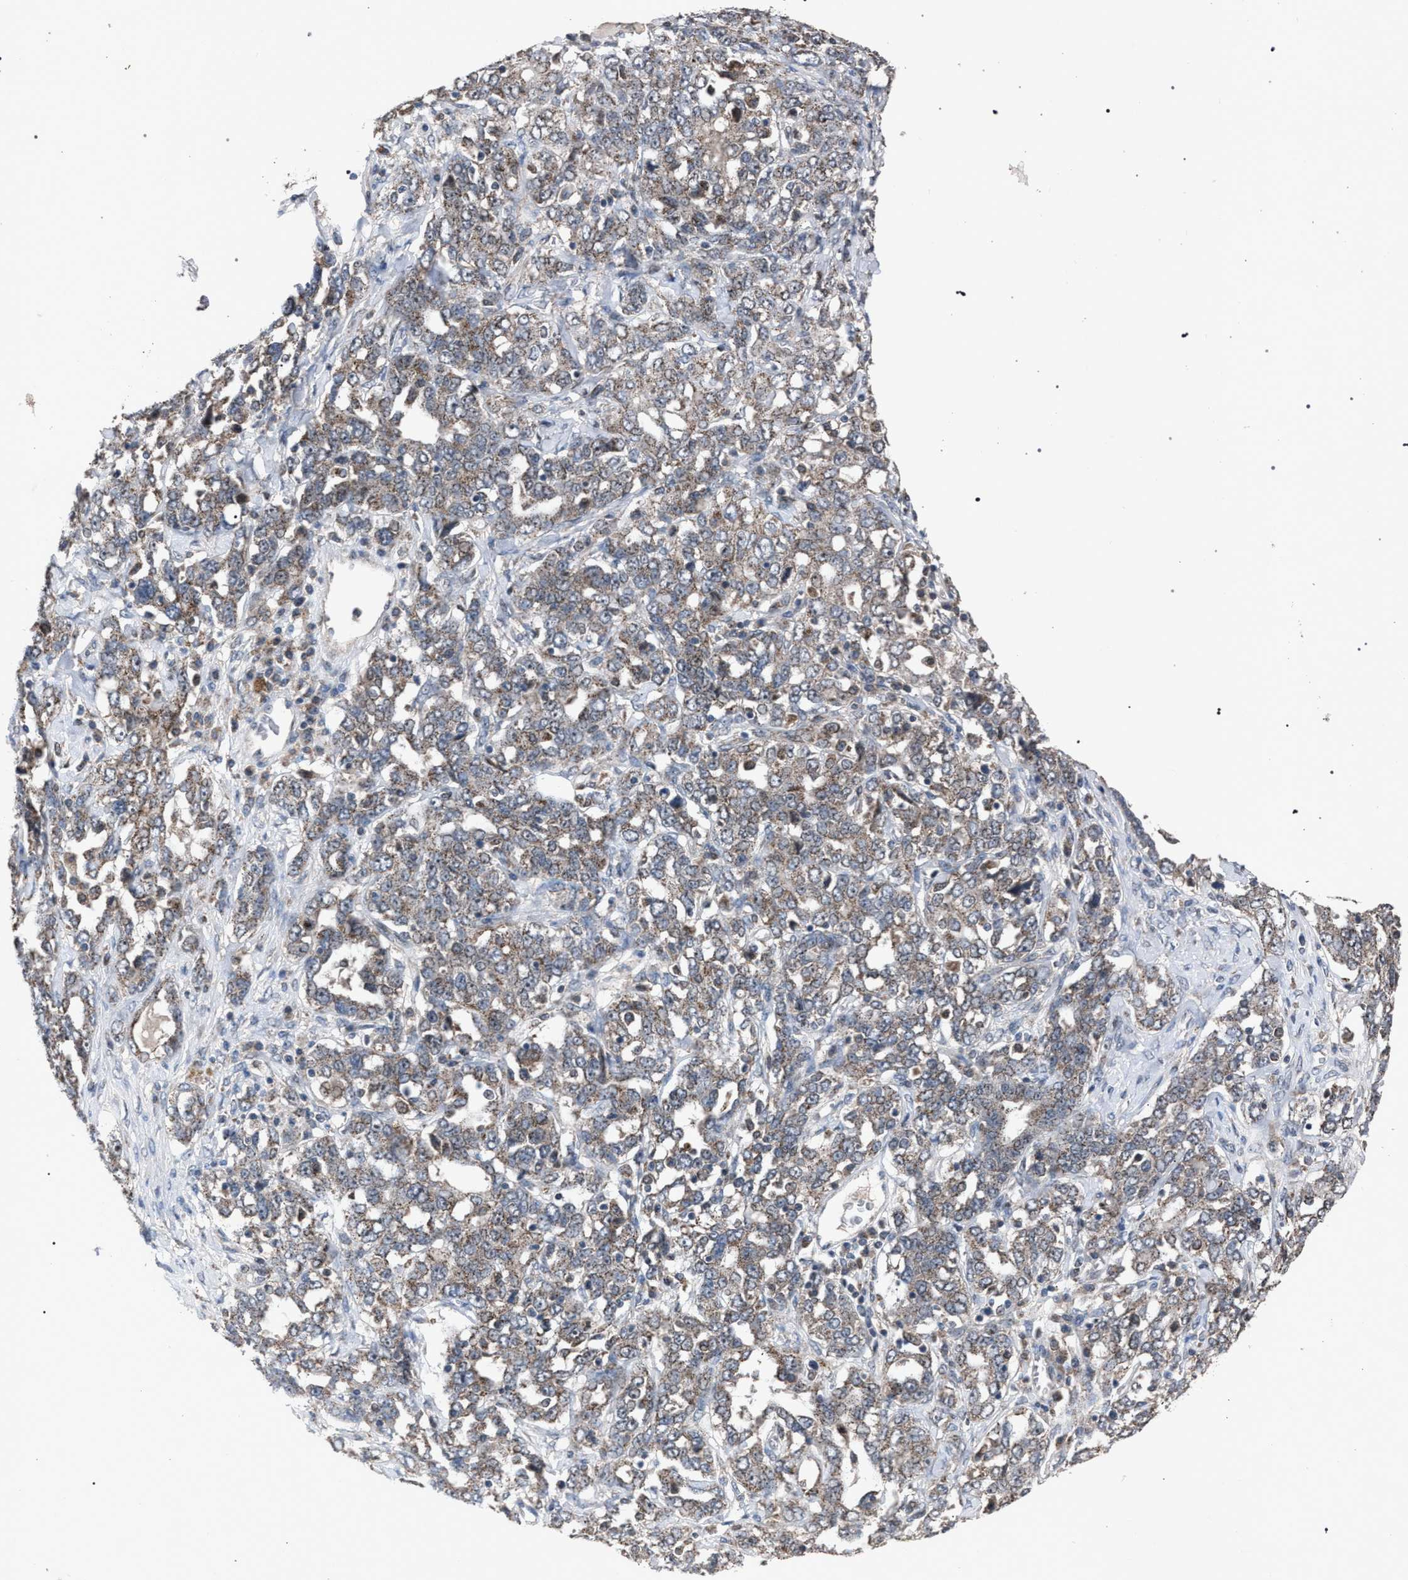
{"staining": {"intensity": "weak", "quantity": ">75%", "location": "cytoplasmic/membranous"}, "tissue": "ovarian cancer", "cell_type": "Tumor cells", "image_type": "cancer", "snomed": [{"axis": "morphology", "description": "Carcinoma, endometroid"}, {"axis": "topography", "description": "Ovary"}], "caption": "Immunohistochemical staining of human ovarian cancer shows low levels of weak cytoplasmic/membranous protein staining in about >75% of tumor cells.", "gene": "HSD17B4", "patient": {"sex": "female", "age": 62}}